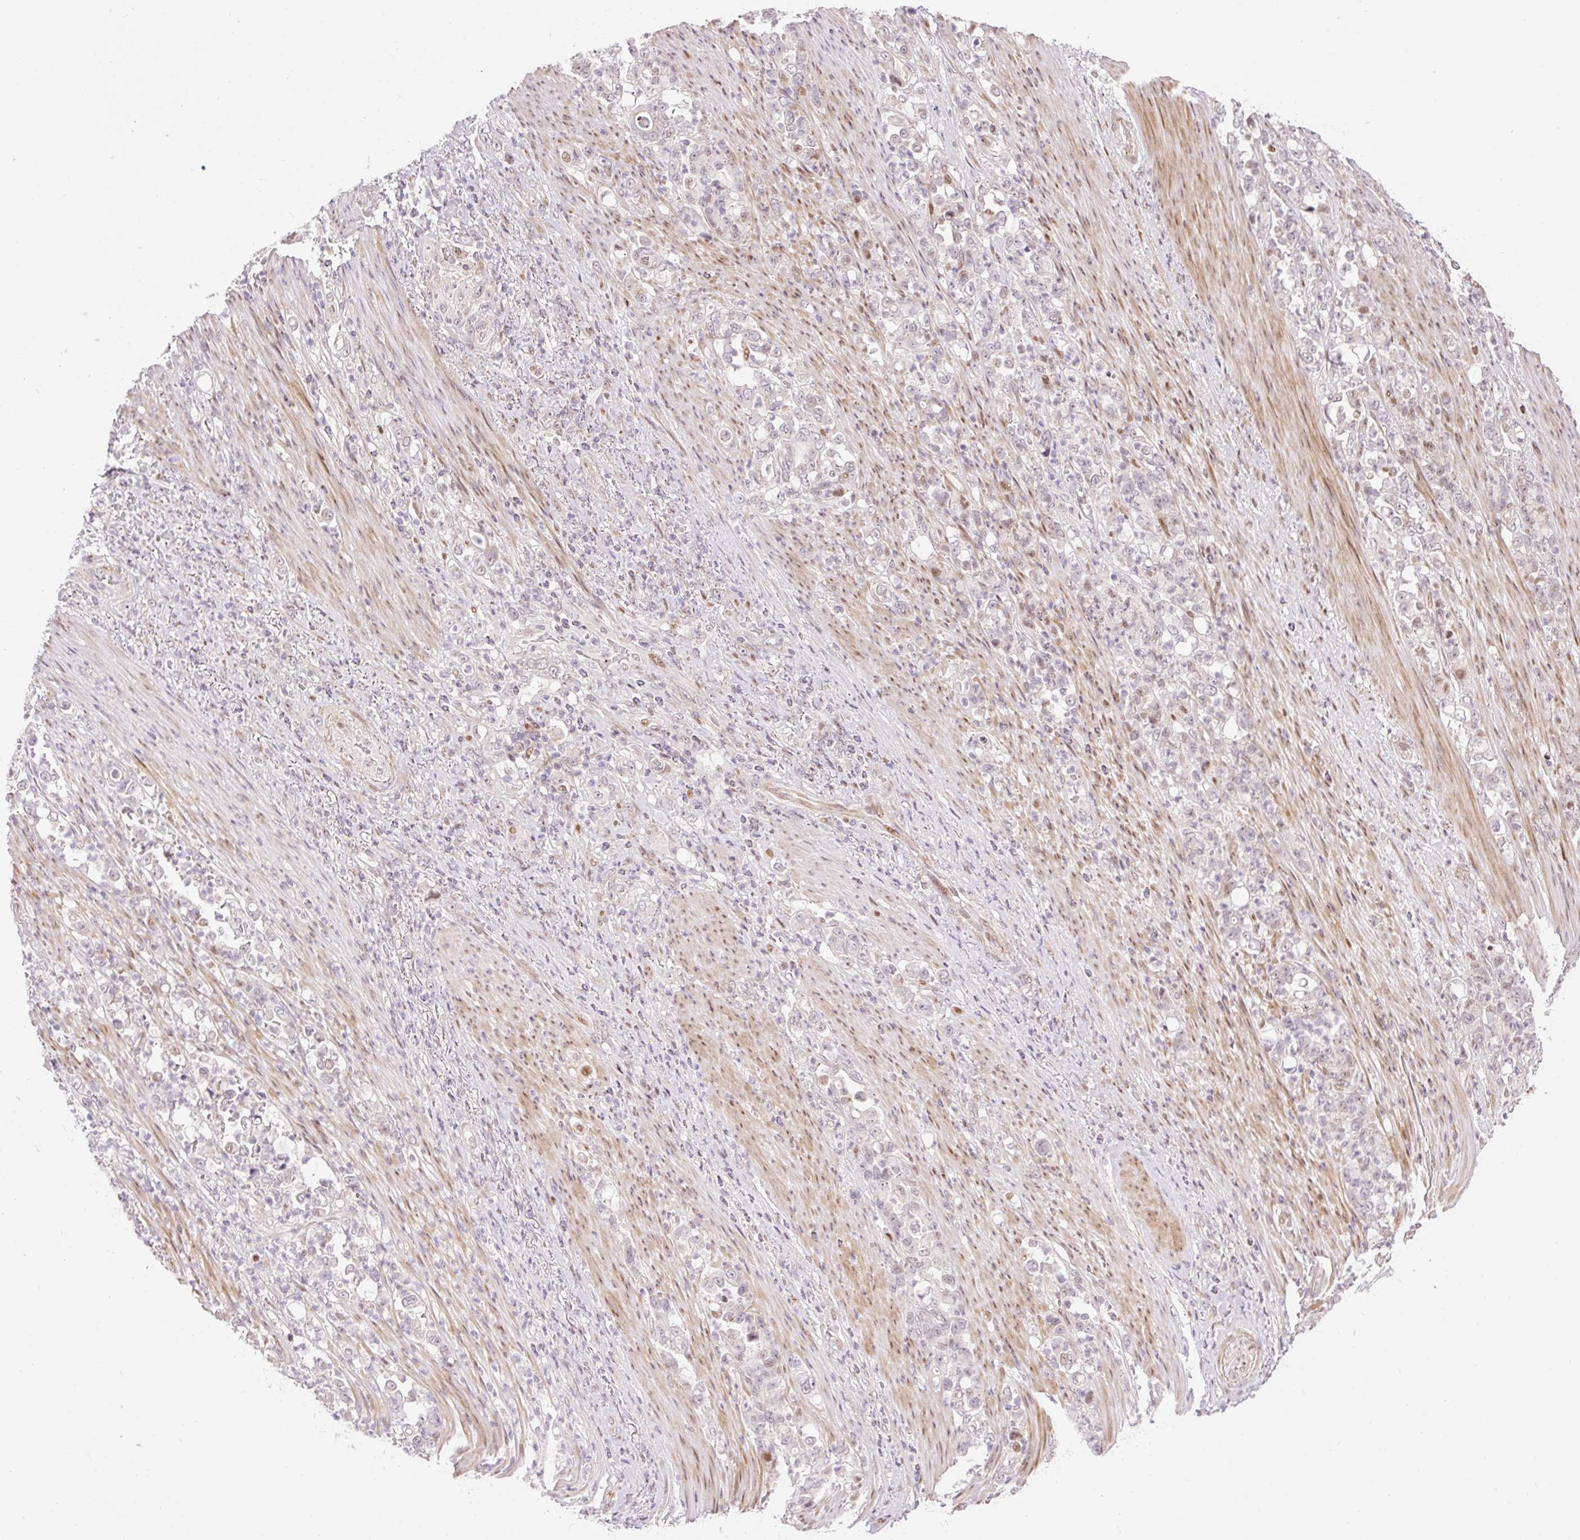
{"staining": {"intensity": "negative", "quantity": "none", "location": "none"}, "tissue": "stomach cancer", "cell_type": "Tumor cells", "image_type": "cancer", "snomed": [{"axis": "morphology", "description": "Normal tissue, NOS"}, {"axis": "morphology", "description": "Adenocarcinoma, NOS"}, {"axis": "topography", "description": "Stomach"}], "caption": "Image shows no protein positivity in tumor cells of stomach cancer (adenocarcinoma) tissue. Brightfield microscopy of IHC stained with DAB (3,3'-diaminobenzidine) (brown) and hematoxylin (blue), captured at high magnification.", "gene": "RIPPLY3", "patient": {"sex": "female", "age": 79}}